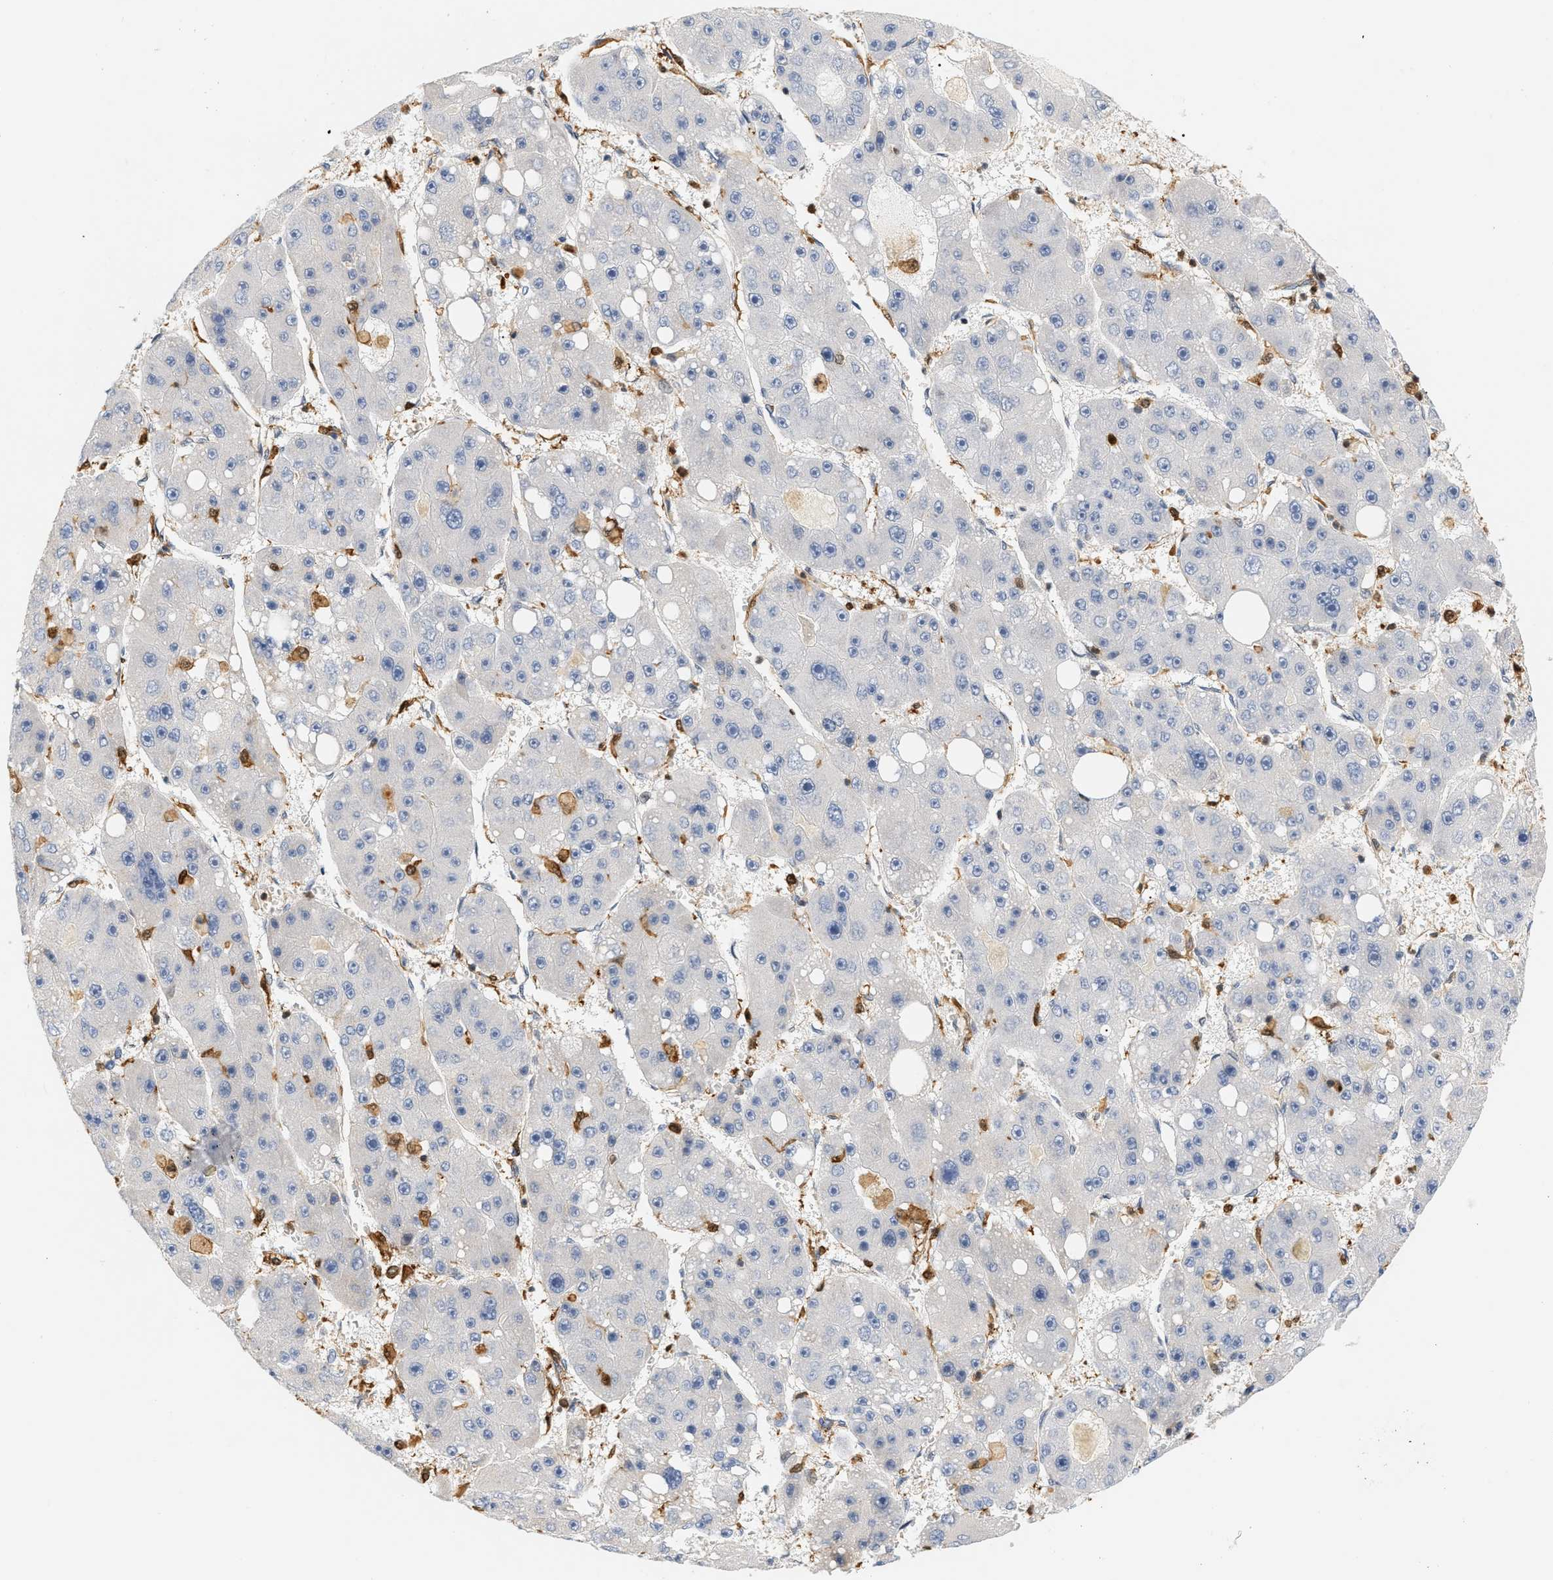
{"staining": {"intensity": "negative", "quantity": "none", "location": "none"}, "tissue": "liver cancer", "cell_type": "Tumor cells", "image_type": "cancer", "snomed": [{"axis": "morphology", "description": "Carcinoma, Hepatocellular, NOS"}, {"axis": "topography", "description": "Liver"}], "caption": "A micrograph of liver cancer (hepatocellular carcinoma) stained for a protein shows no brown staining in tumor cells.", "gene": "PYCARD", "patient": {"sex": "female", "age": 61}}